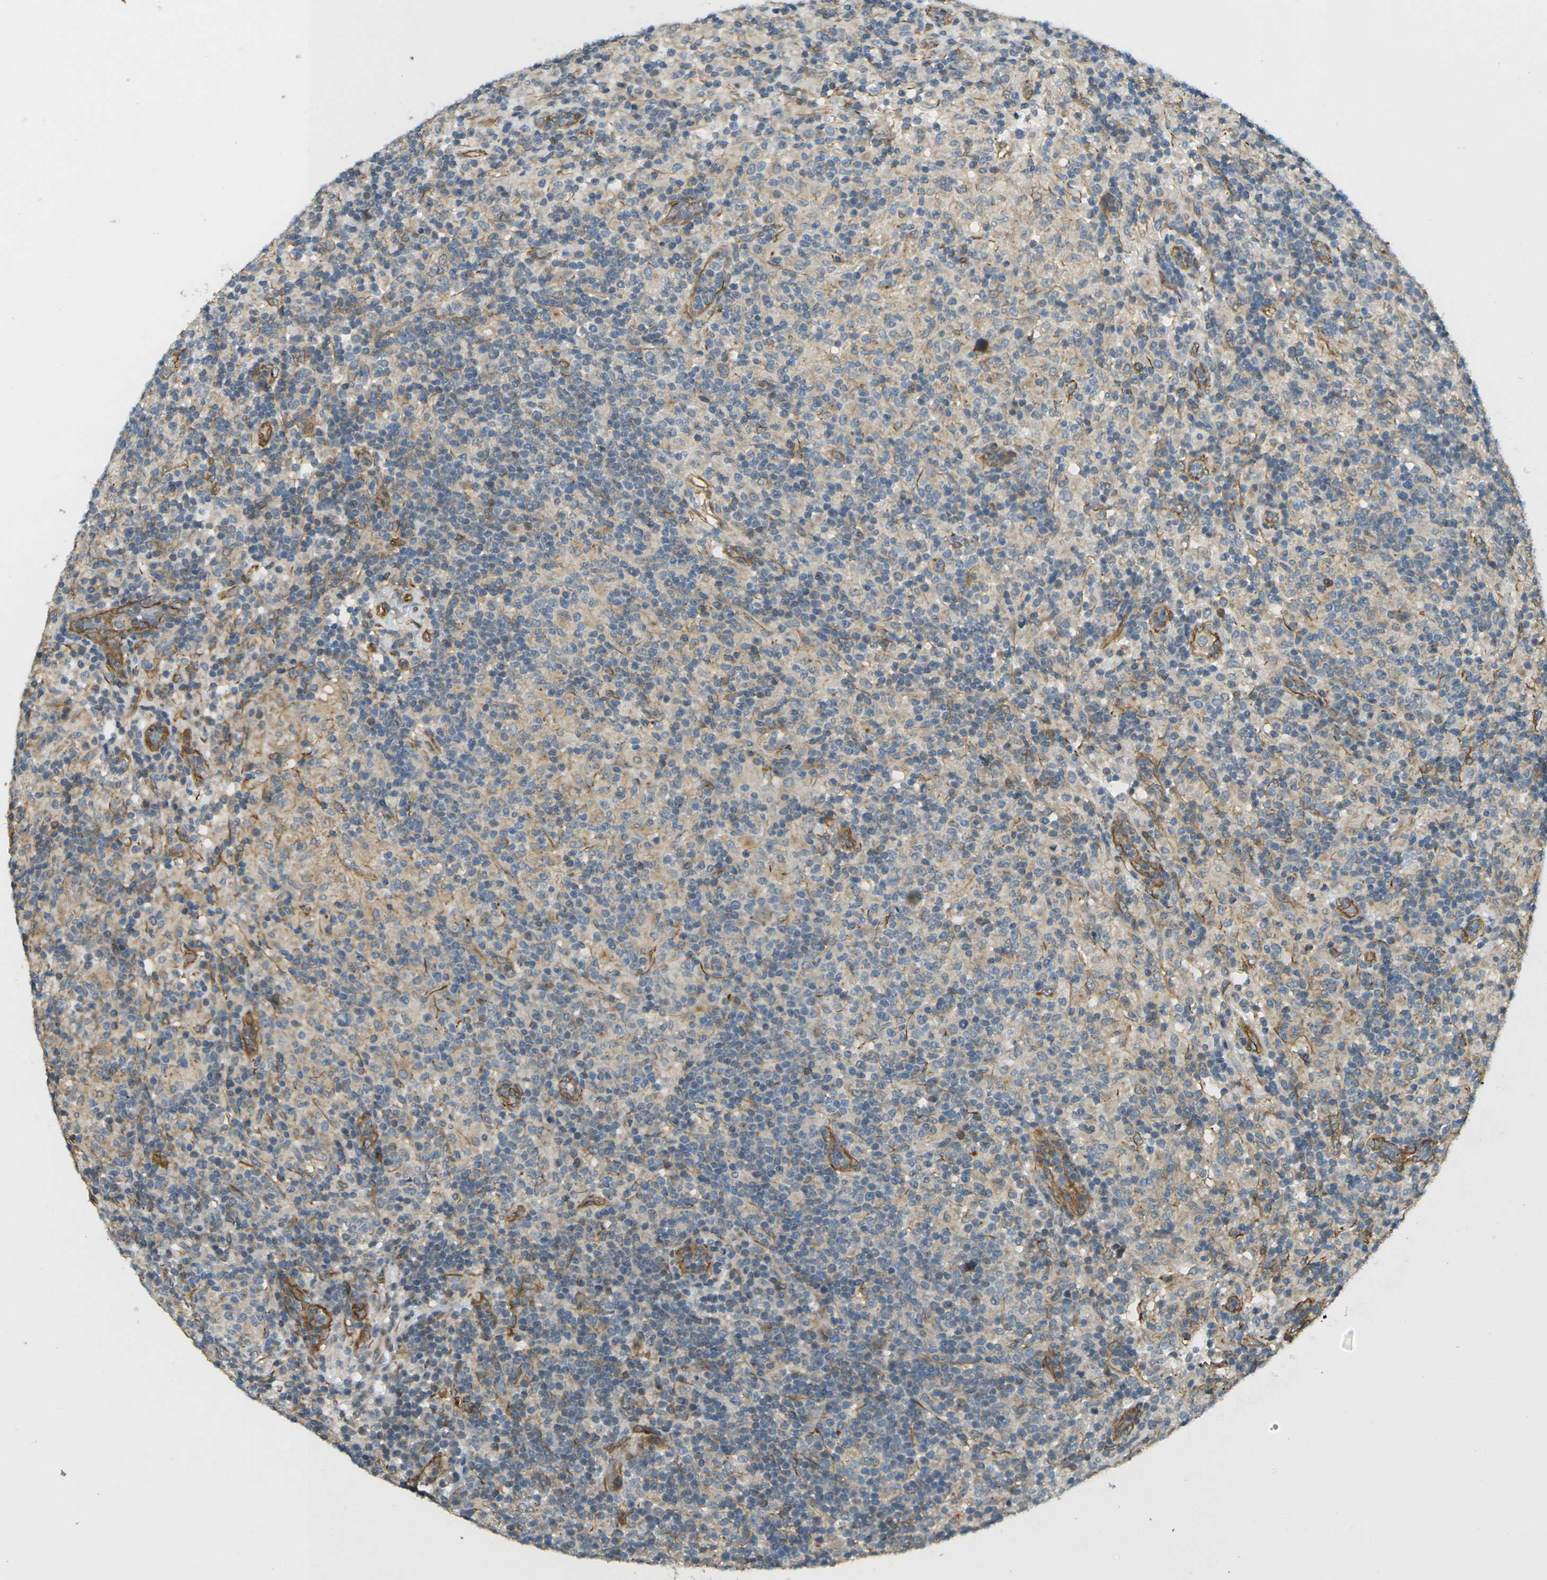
{"staining": {"intensity": "weak", "quantity": "<25%", "location": "cytoplasmic/membranous"}, "tissue": "lymphoma", "cell_type": "Tumor cells", "image_type": "cancer", "snomed": [{"axis": "morphology", "description": "Hodgkin's disease, NOS"}, {"axis": "topography", "description": "Lymph node"}], "caption": "The immunohistochemistry image has no significant expression in tumor cells of Hodgkin's disease tissue.", "gene": "CYTH3", "patient": {"sex": "male", "age": 70}}